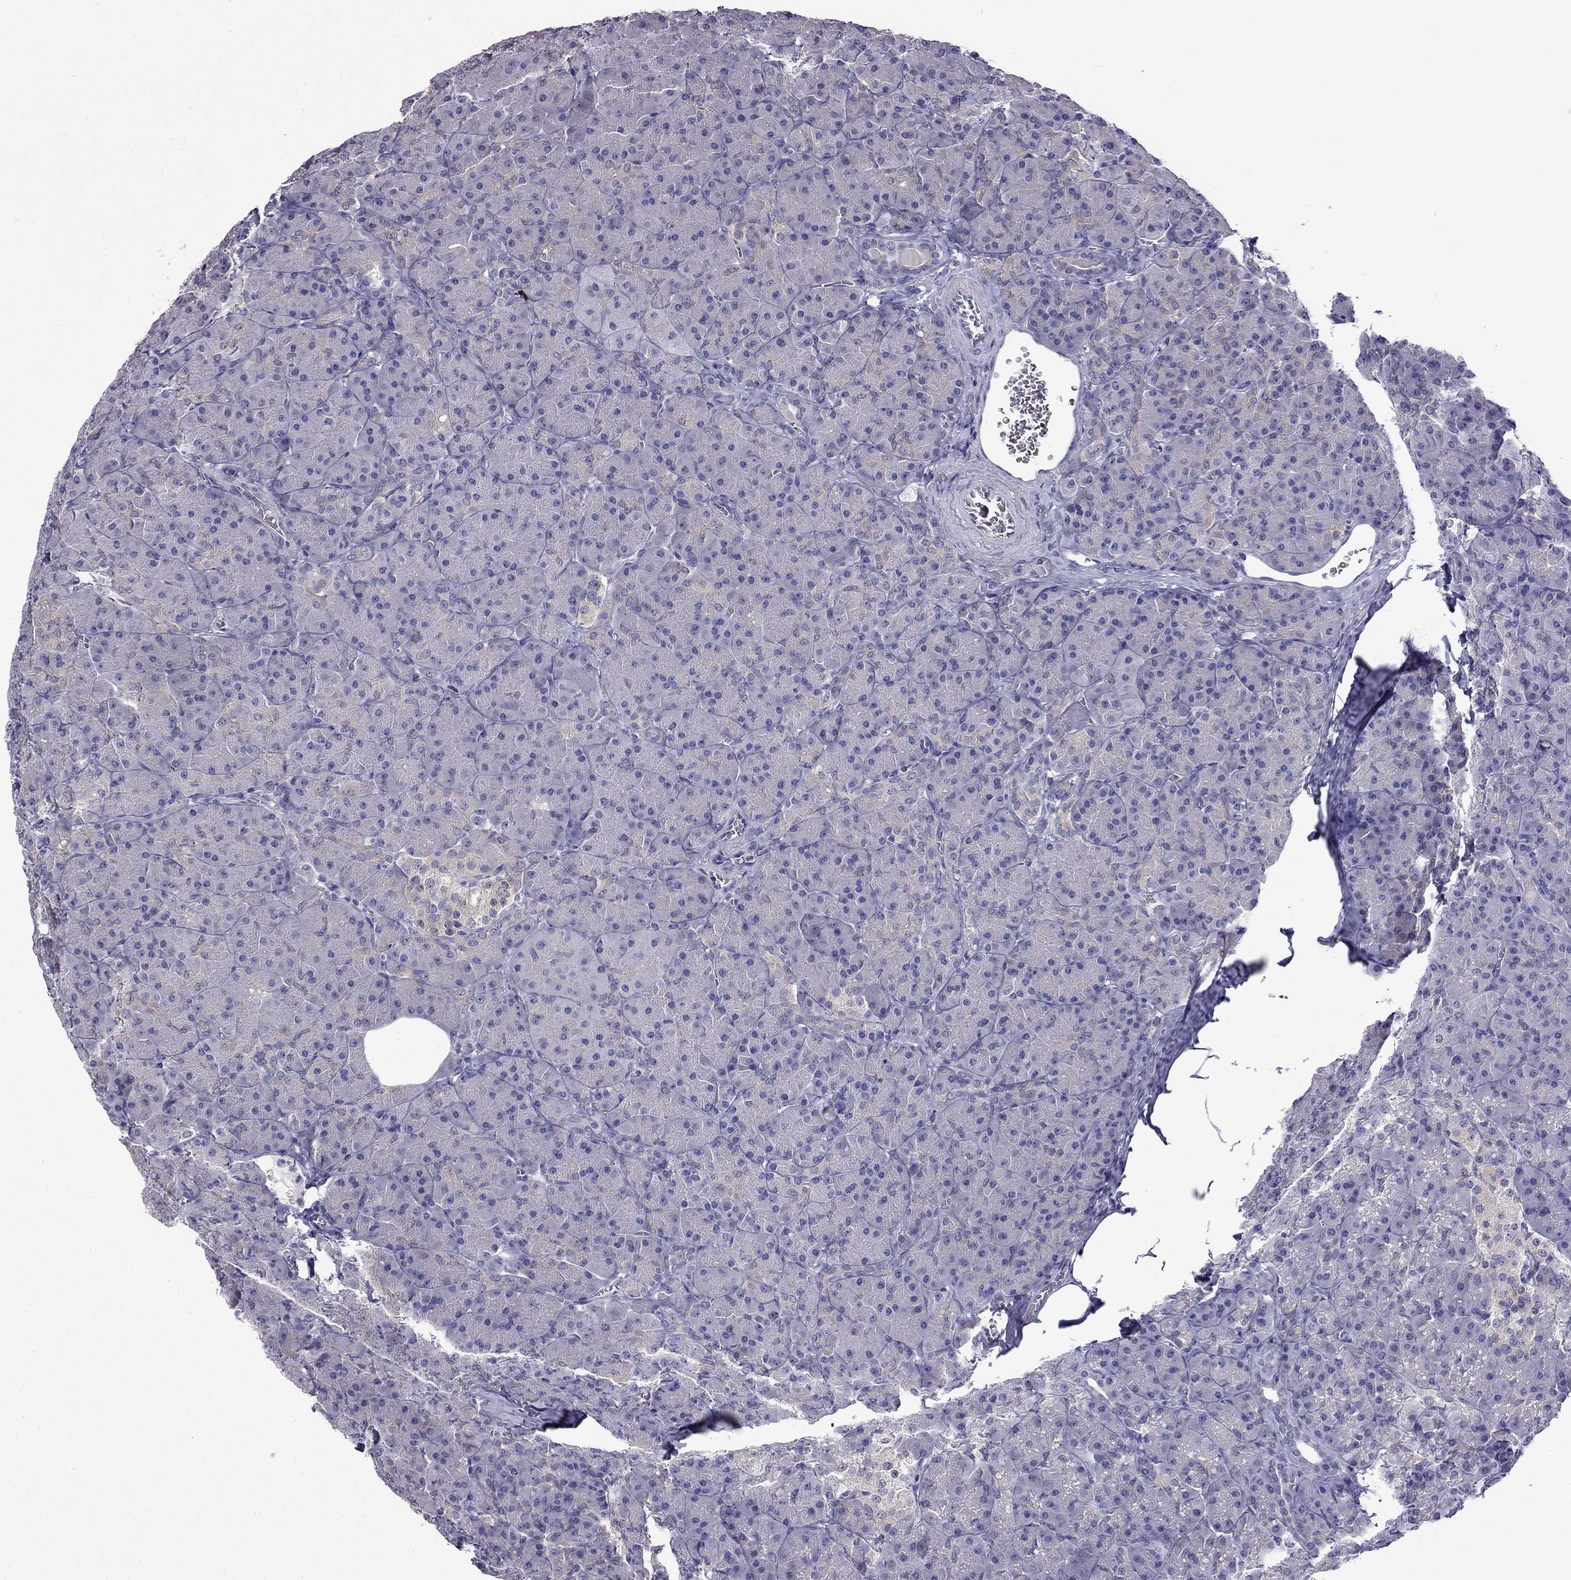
{"staining": {"intensity": "negative", "quantity": "none", "location": "none"}, "tissue": "pancreas", "cell_type": "Exocrine glandular cells", "image_type": "normal", "snomed": [{"axis": "morphology", "description": "Normal tissue, NOS"}, {"axis": "topography", "description": "Pancreas"}], "caption": "This is a histopathology image of immunohistochemistry staining of benign pancreas, which shows no staining in exocrine glandular cells. Brightfield microscopy of IHC stained with DAB (3,3'-diaminobenzidine) (brown) and hematoxylin (blue), captured at high magnification.", "gene": "SCNN1D", "patient": {"sex": "male", "age": 57}}